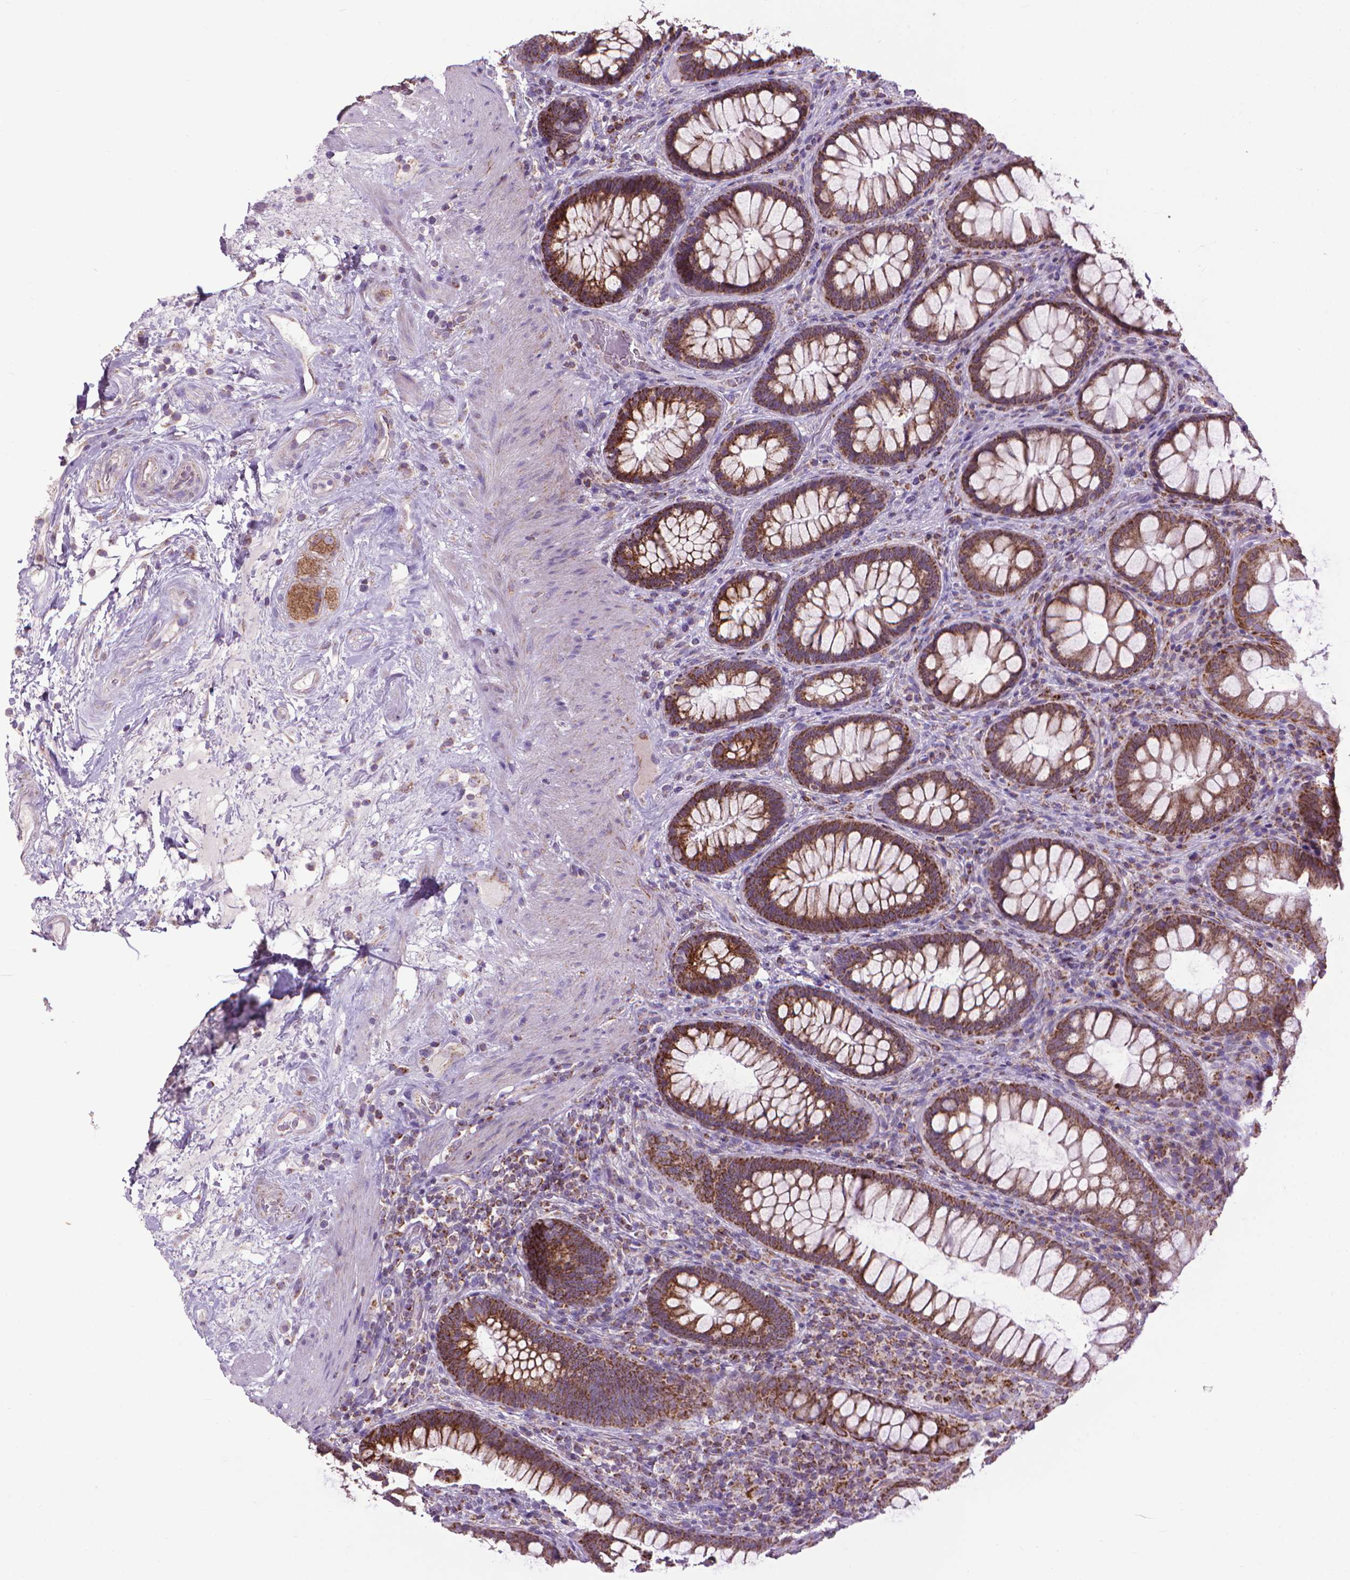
{"staining": {"intensity": "strong", "quantity": ">75%", "location": "cytoplasmic/membranous"}, "tissue": "rectum", "cell_type": "Glandular cells", "image_type": "normal", "snomed": [{"axis": "morphology", "description": "Normal tissue, NOS"}, {"axis": "topography", "description": "Rectum"}], "caption": "Immunohistochemistry (DAB (3,3'-diaminobenzidine)) staining of benign rectum shows strong cytoplasmic/membranous protein positivity in approximately >75% of glandular cells. (Stains: DAB in brown, nuclei in blue, Microscopy: brightfield microscopy at high magnification).", "gene": "VDAC1", "patient": {"sex": "male", "age": 72}}